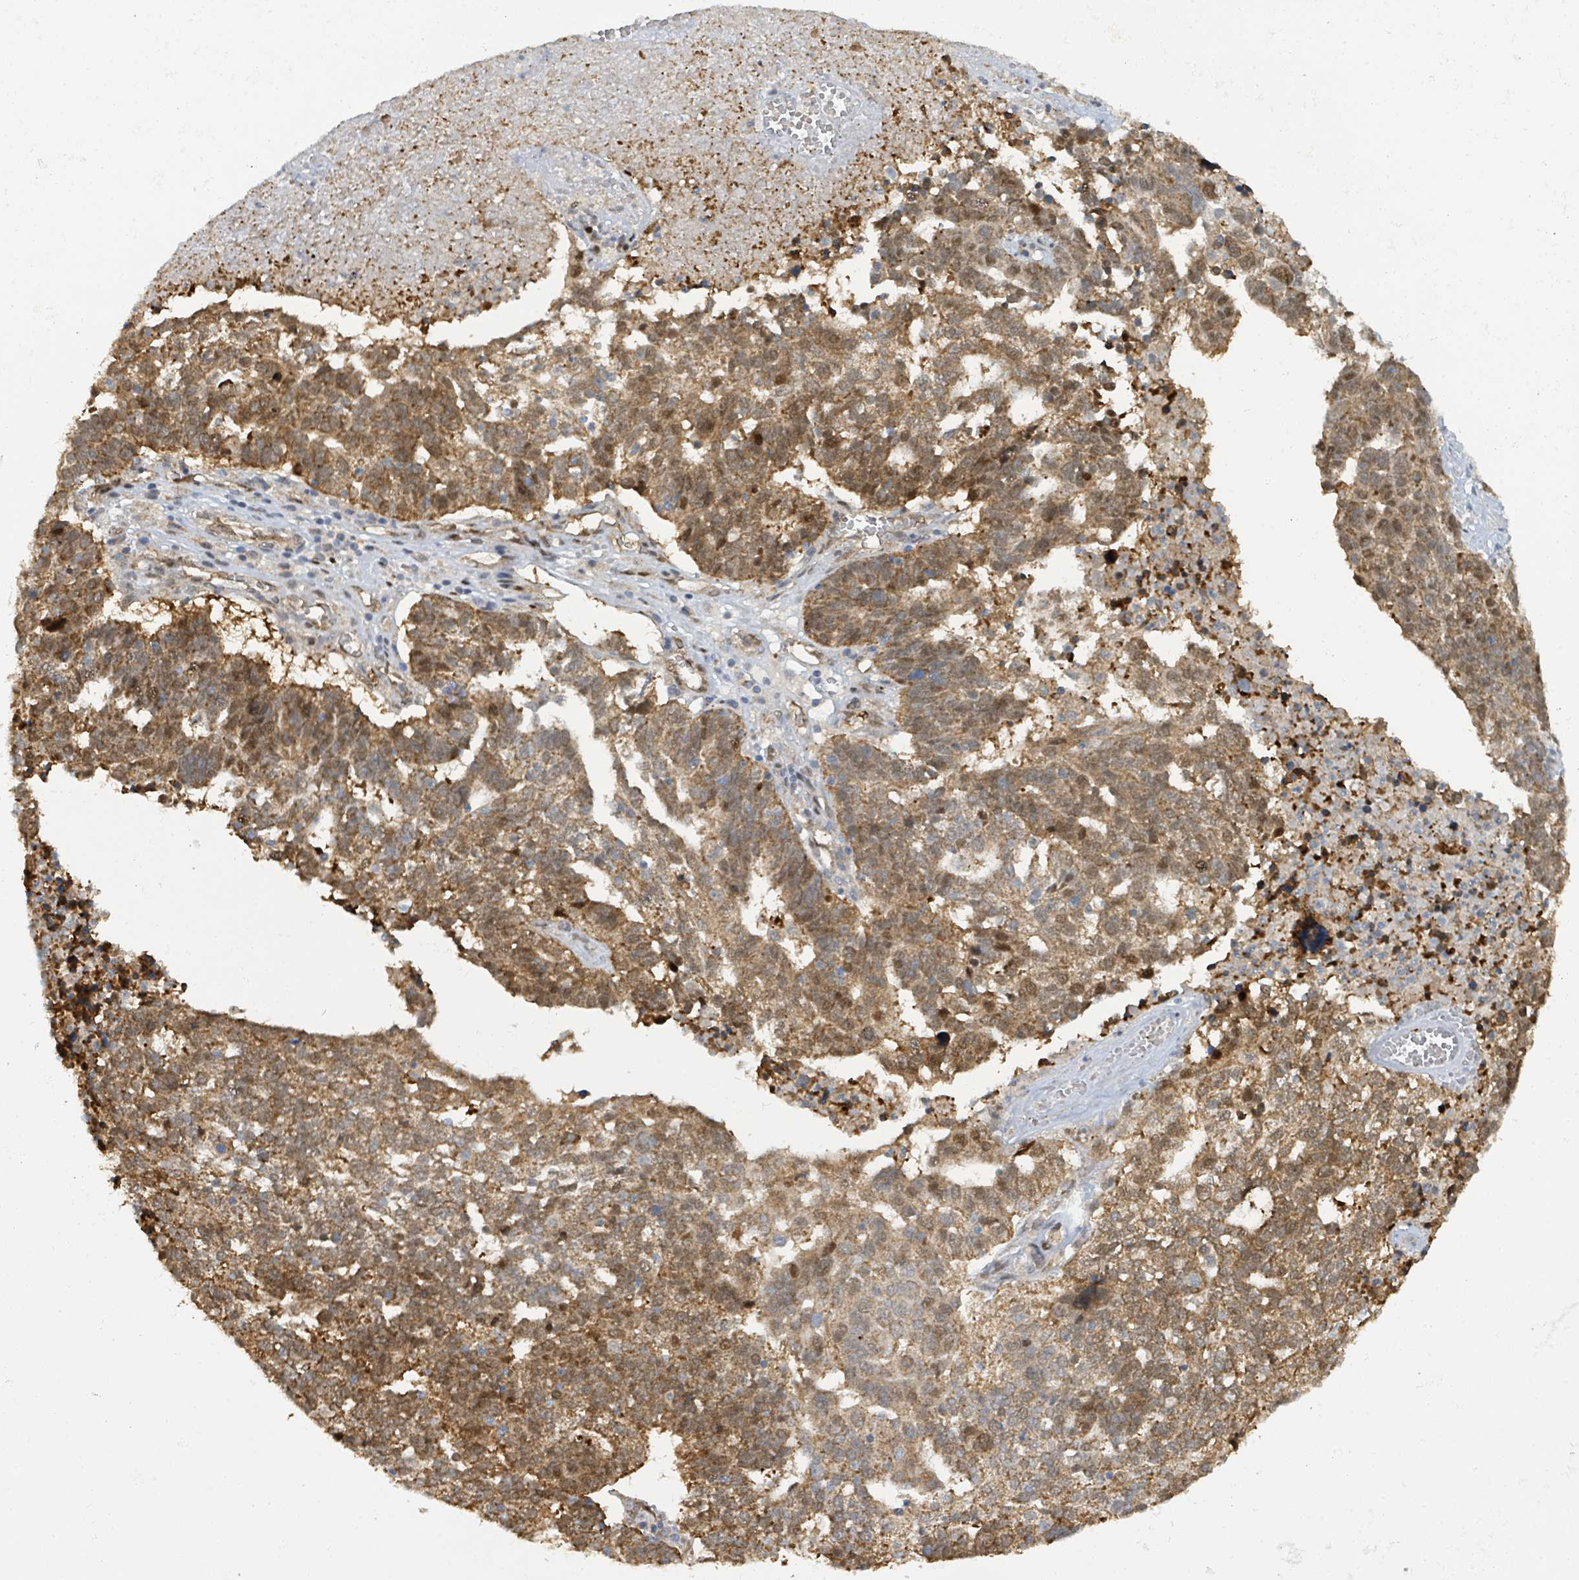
{"staining": {"intensity": "moderate", "quantity": ">75%", "location": "cytoplasmic/membranous,nuclear"}, "tissue": "ovarian cancer", "cell_type": "Tumor cells", "image_type": "cancer", "snomed": [{"axis": "morphology", "description": "Cystadenocarcinoma, serous, NOS"}, {"axis": "topography", "description": "Ovary"}], "caption": "Ovarian serous cystadenocarcinoma stained with DAB (3,3'-diaminobenzidine) immunohistochemistry exhibits medium levels of moderate cytoplasmic/membranous and nuclear staining in about >75% of tumor cells. (IHC, brightfield microscopy, high magnification).", "gene": "PSMB7", "patient": {"sex": "female", "age": 59}}